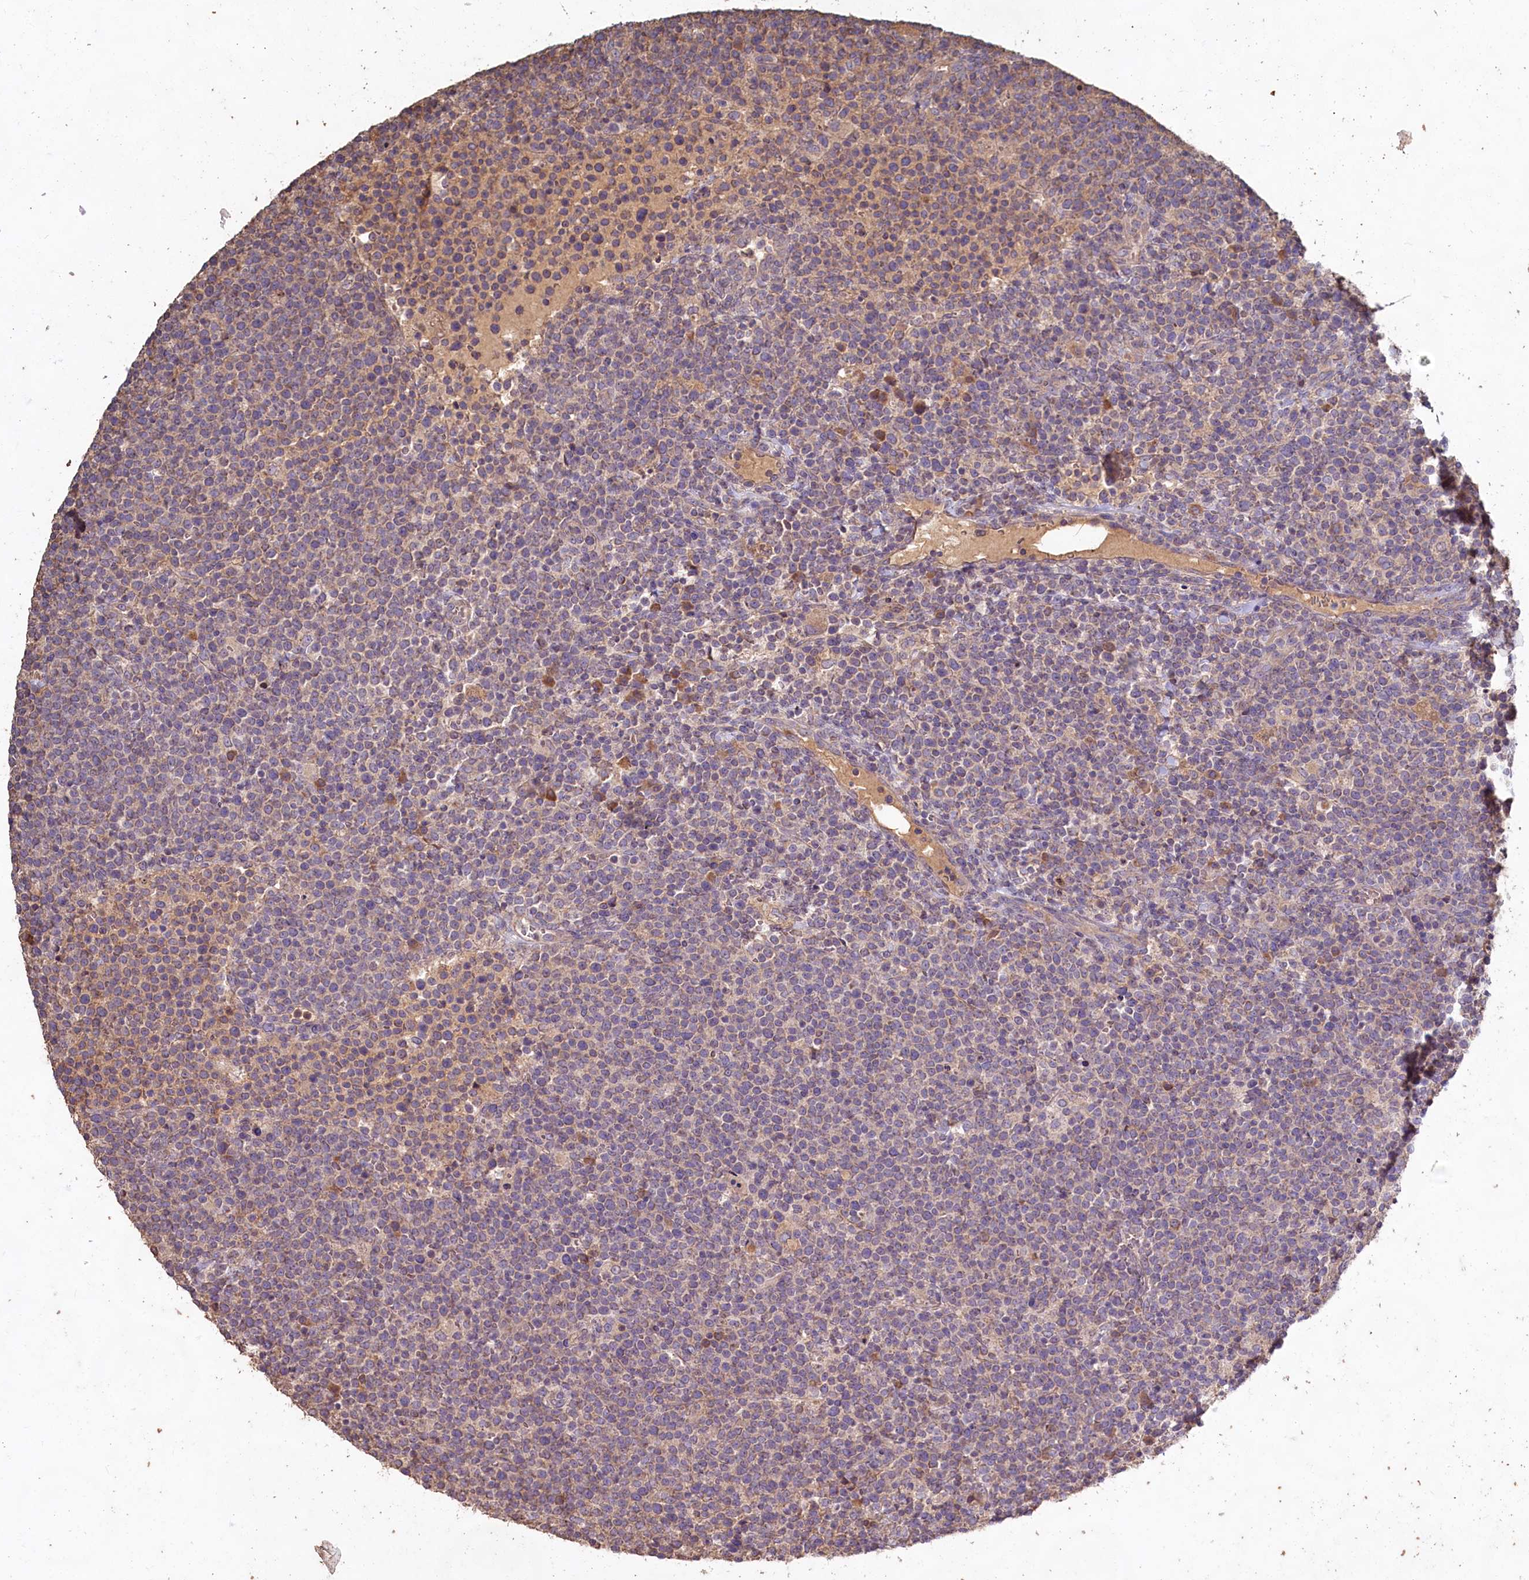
{"staining": {"intensity": "weak", "quantity": "25%-75%", "location": "cytoplasmic/membranous"}, "tissue": "lymphoma", "cell_type": "Tumor cells", "image_type": "cancer", "snomed": [{"axis": "morphology", "description": "Malignant lymphoma, non-Hodgkin's type, High grade"}, {"axis": "topography", "description": "Lymph node"}], "caption": "Weak cytoplasmic/membranous expression for a protein is present in about 25%-75% of tumor cells of lymphoma using immunohistochemistry (IHC).", "gene": "FUNDC1", "patient": {"sex": "male", "age": 61}}